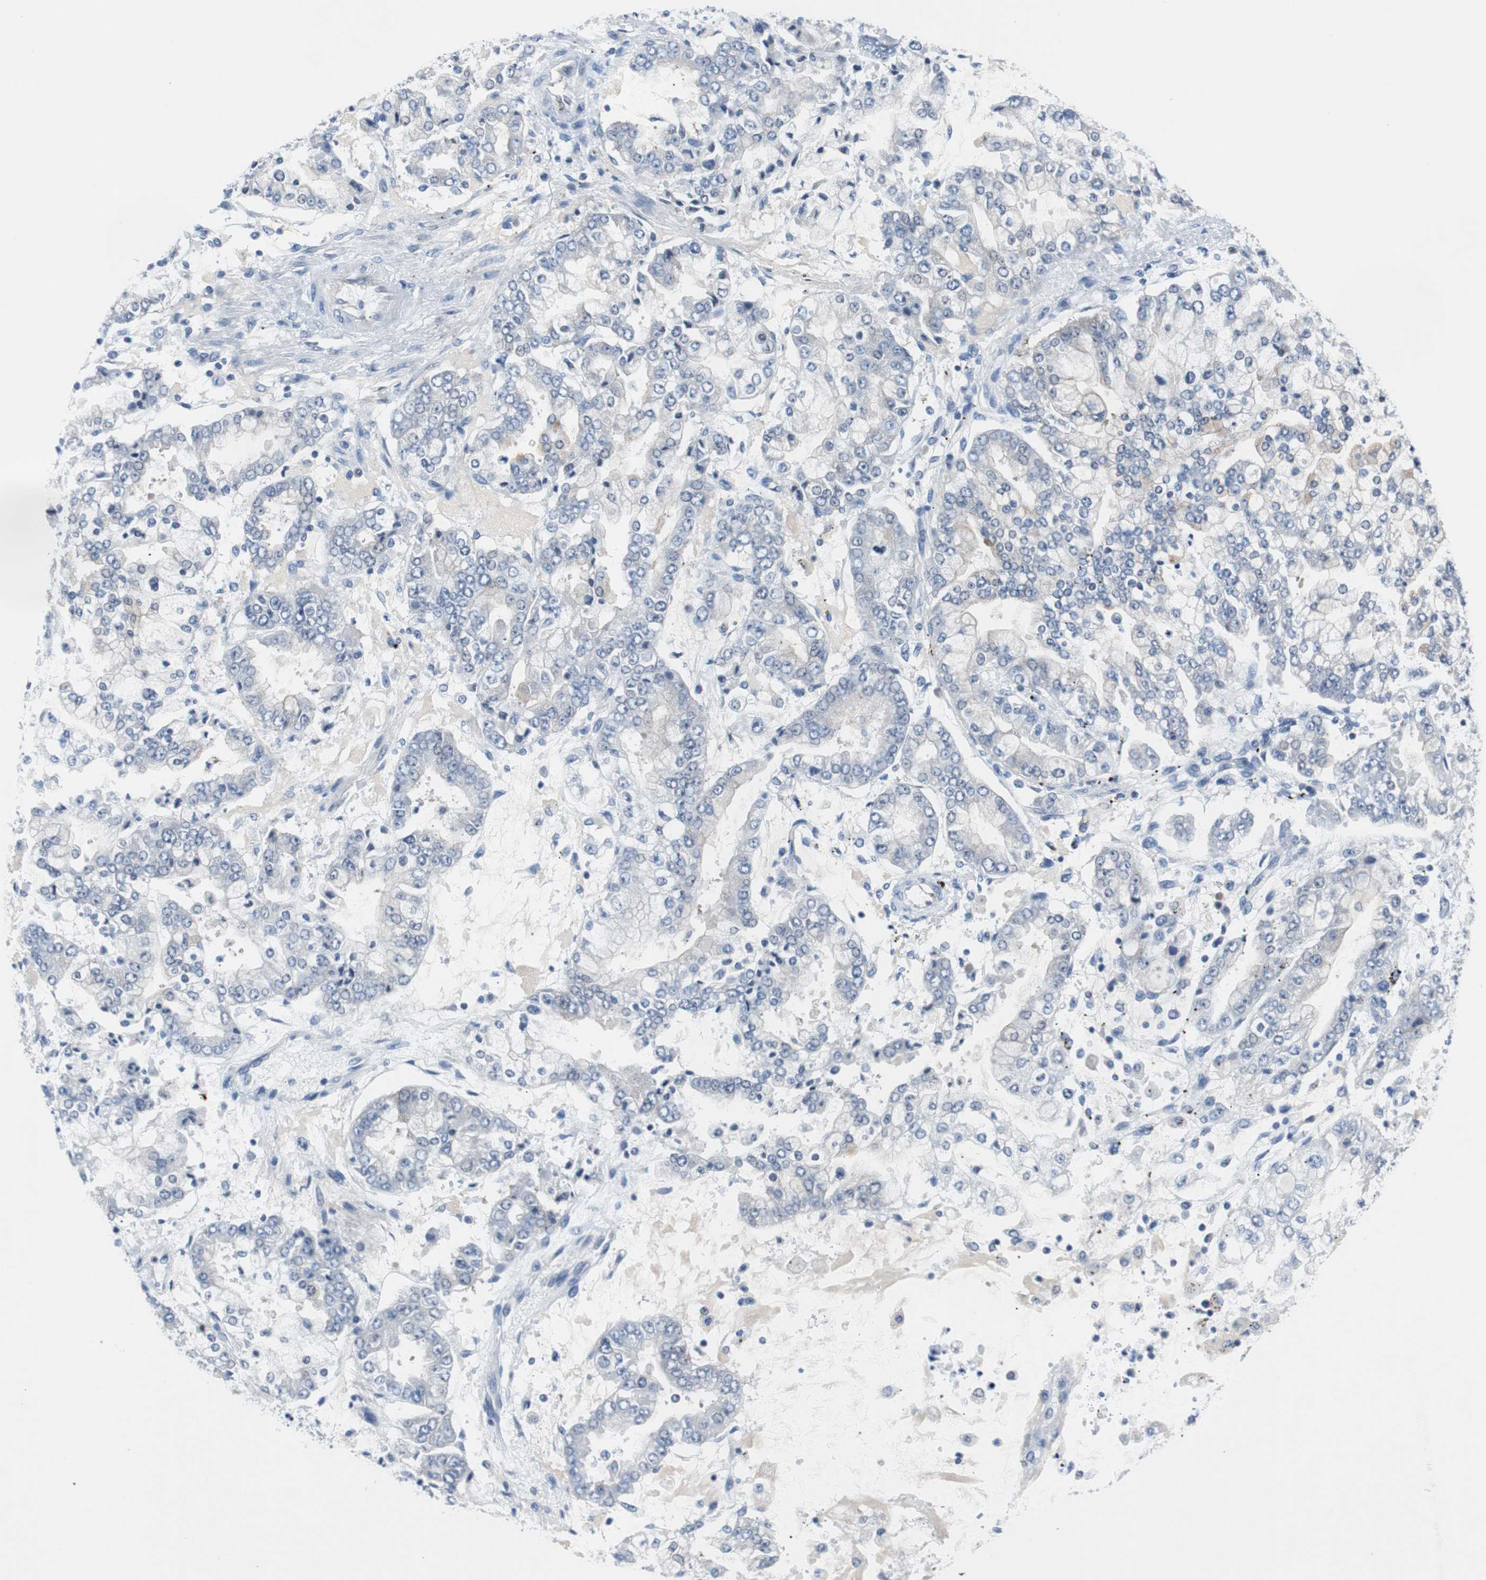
{"staining": {"intensity": "weak", "quantity": "<25%", "location": "cytoplasmic/membranous"}, "tissue": "stomach cancer", "cell_type": "Tumor cells", "image_type": "cancer", "snomed": [{"axis": "morphology", "description": "Adenocarcinoma, NOS"}, {"axis": "topography", "description": "Stomach"}], "caption": "Immunohistochemistry of human stomach adenocarcinoma reveals no positivity in tumor cells.", "gene": "EEF2K", "patient": {"sex": "male", "age": 76}}